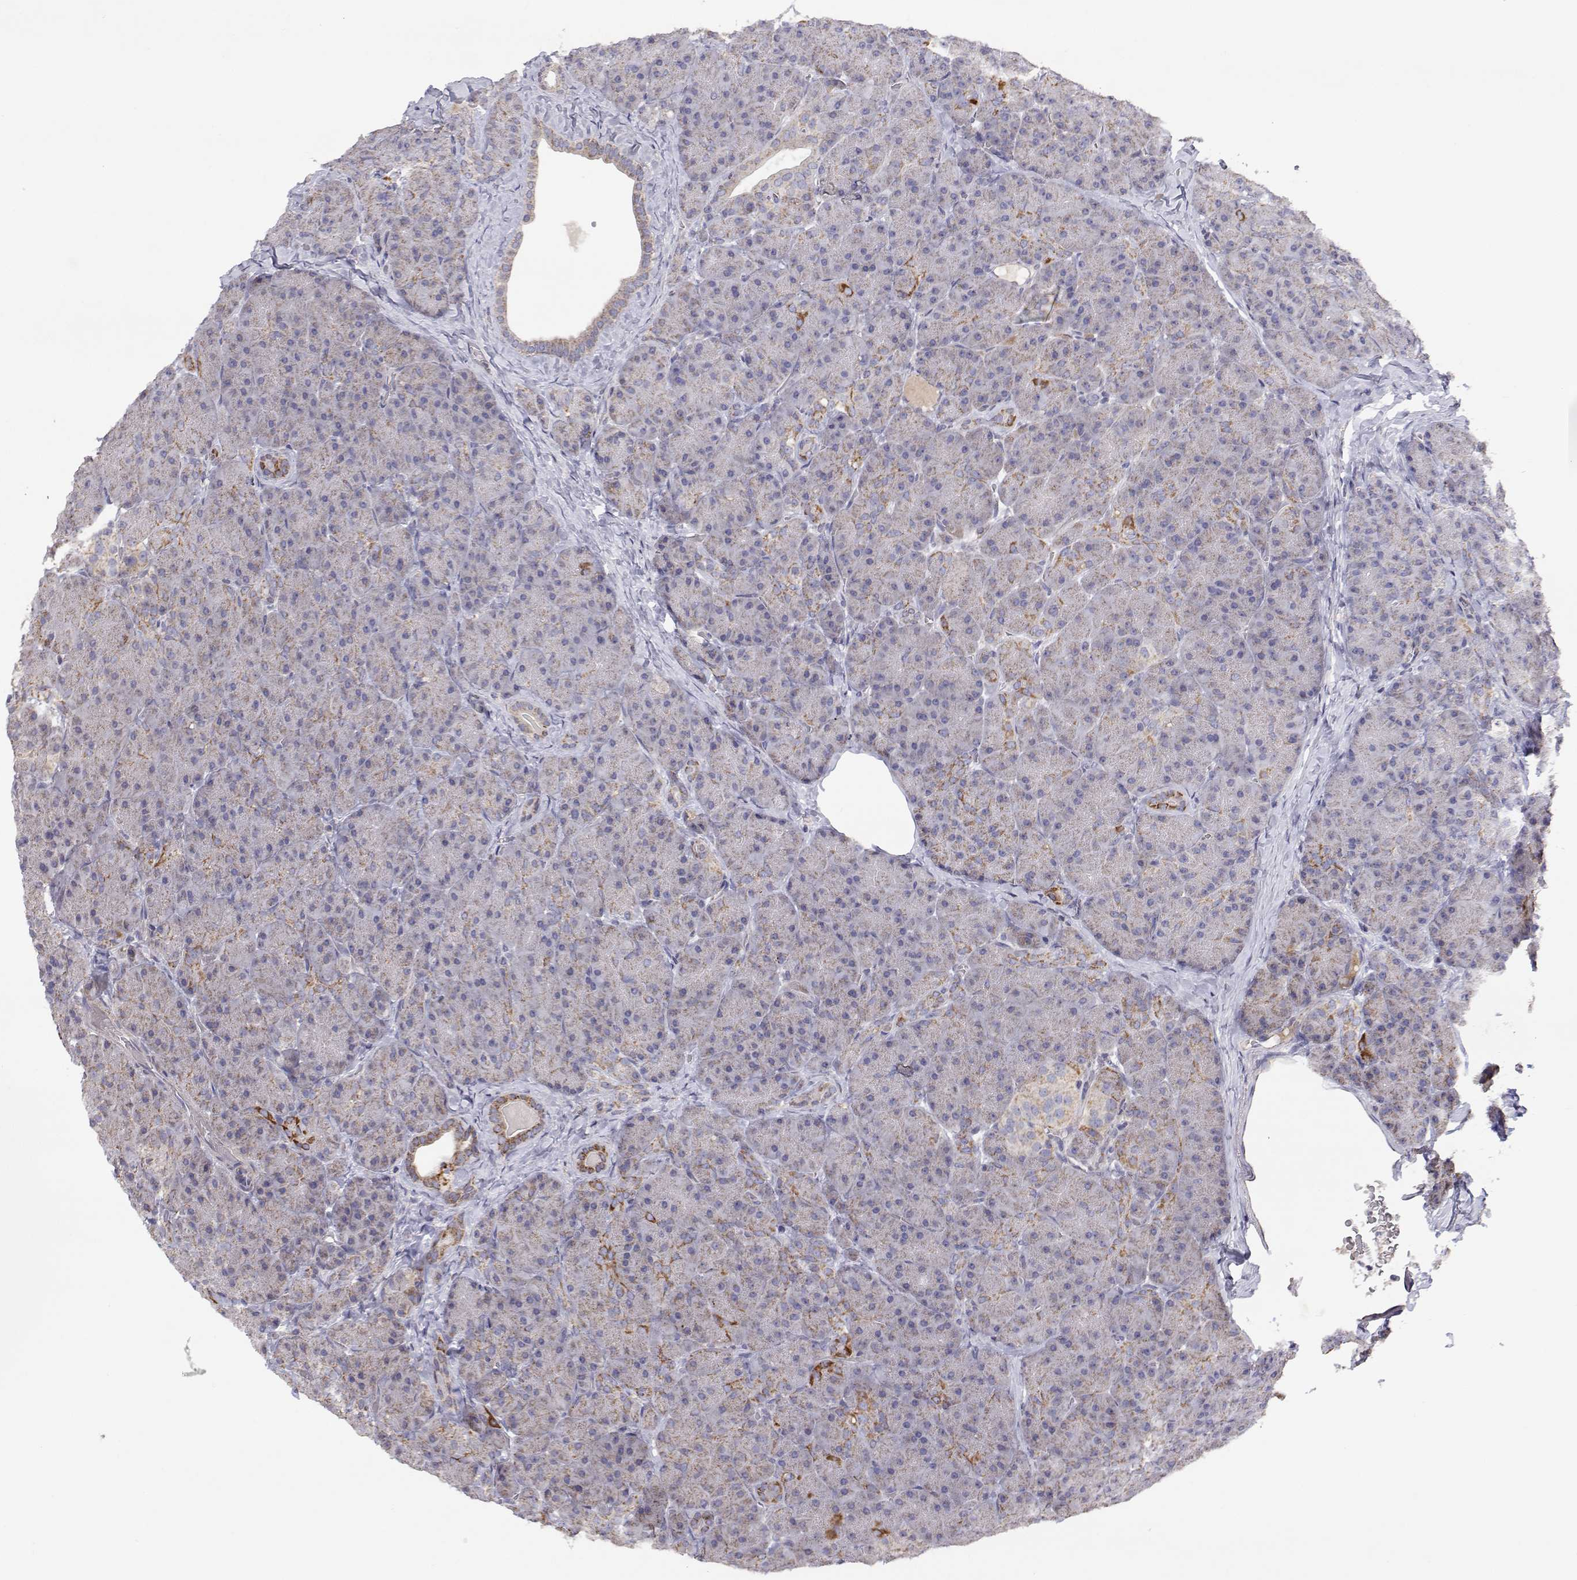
{"staining": {"intensity": "moderate", "quantity": "<25%", "location": "cytoplasmic/membranous"}, "tissue": "pancreas", "cell_type": "Exocrine glandular cells", "image_type": "normal", "snomed": [{"axis": "morphology", "description": "Normal tissue, NOS"}, {"axis": "topography", "description": "Pancreas"}], "caption": "IHC (DAB) staining of unremarkable human pancreas reveals moderate cytoplasmic/membranous protein expression in approximately <25% of exocrine glandular cells. (Stains: DAB in brown, nuclei in blue, Microscopy: brightfield microscopy at high magnification).", "gene": "MRPL3", "patient": {"sex": "male", "age": 57}}